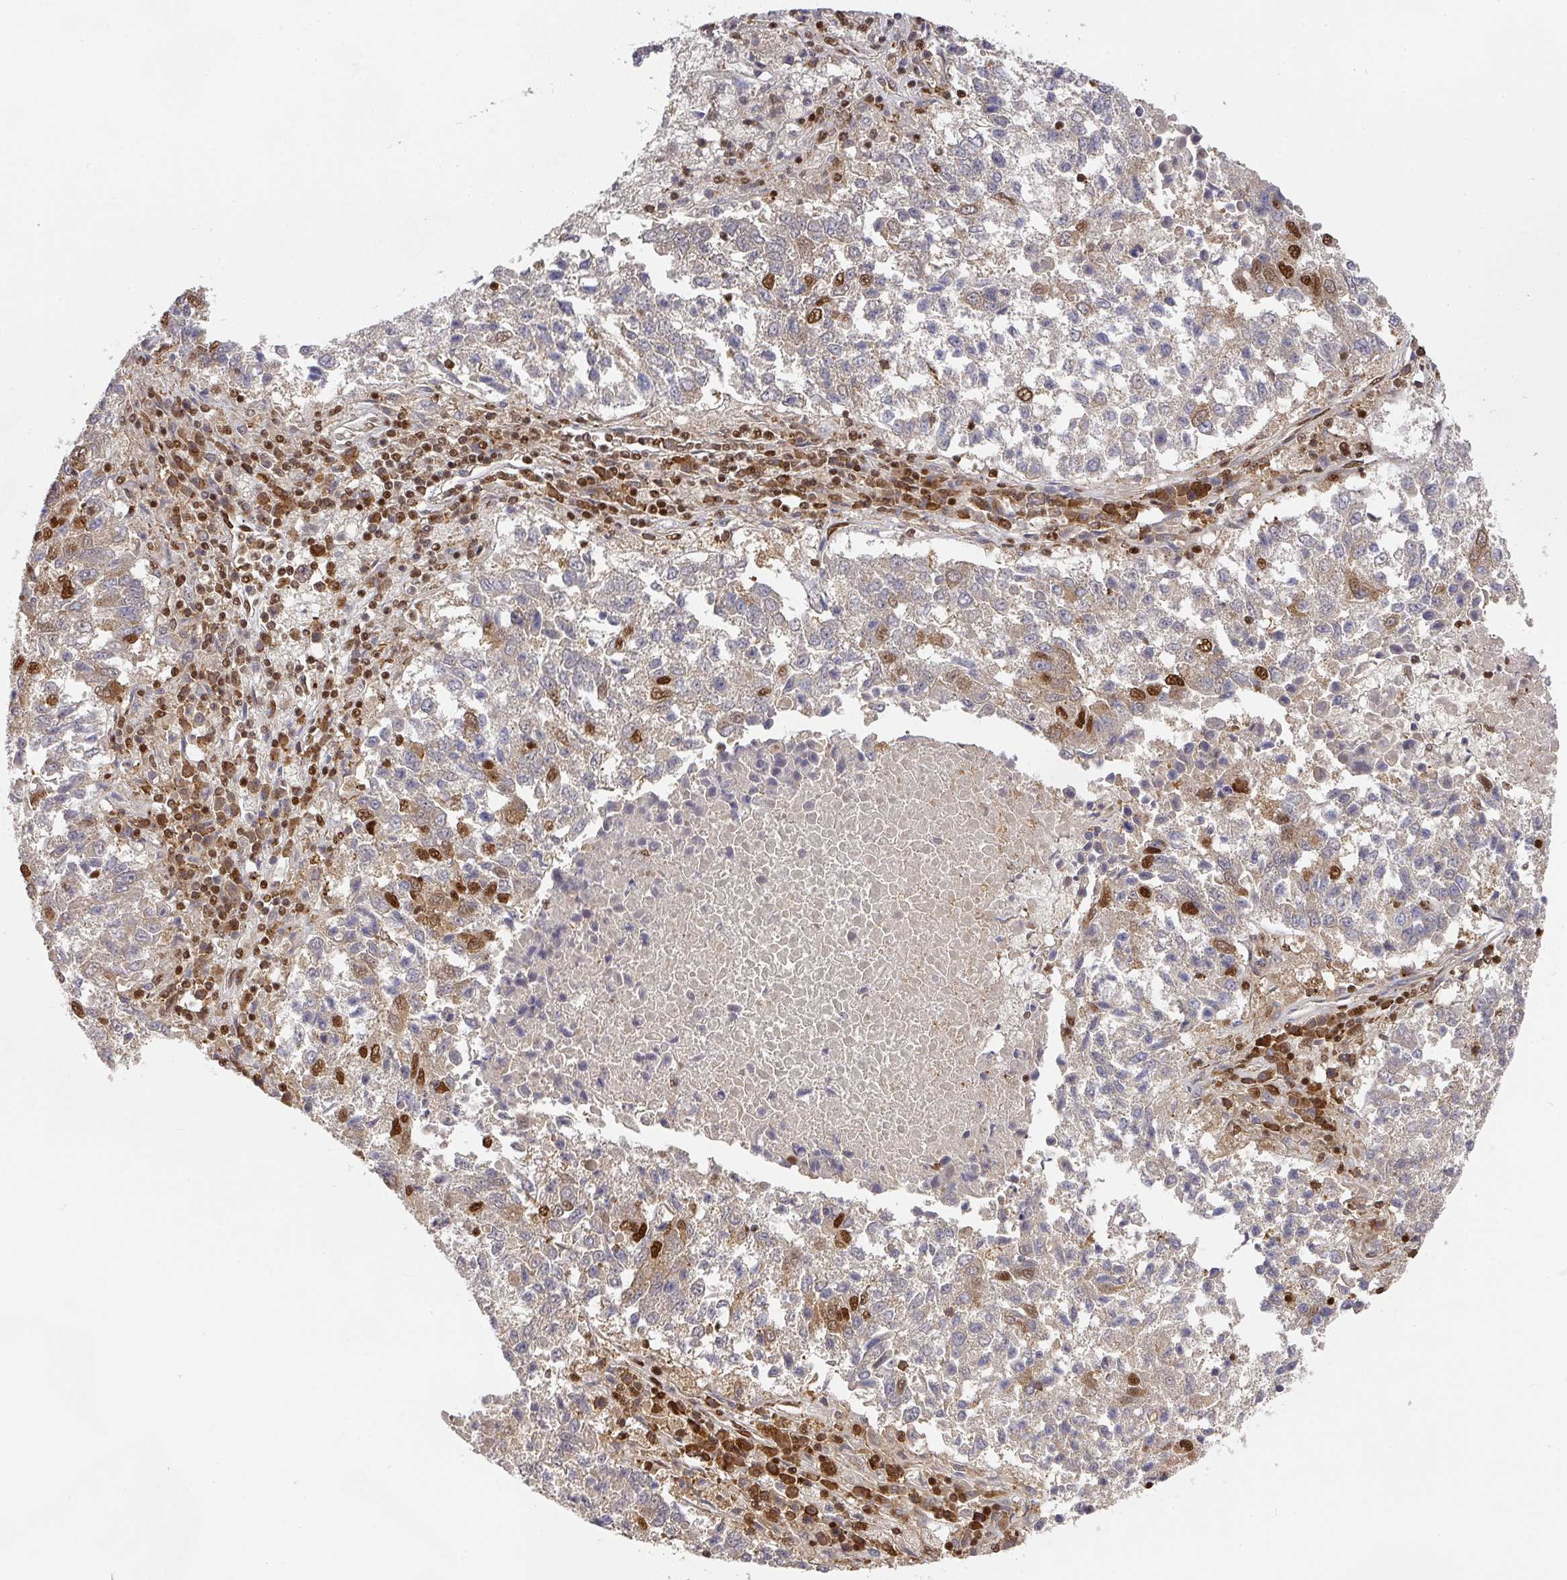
{"staining": {"intensity": "strong", "quantity": "25%-75%", "location": "nuclear"}, "tissue": "lung cancer", "cell_type": "Tumor cells", "image_type": "cancer", "snomed": [{"axis": "morphology", "description": "Squamous cell carcinoma, NOS"}, {"axis": "topography", "description": "Lung"}], "caption": "Squamous cell carcinoma (lung) stained for a protein (brown) exhibits strong nuclear positive positivity in about 25%-75% of tumor cells.", "gene": "DIDO1", "patient": {"sex": "male", "age": 73}}